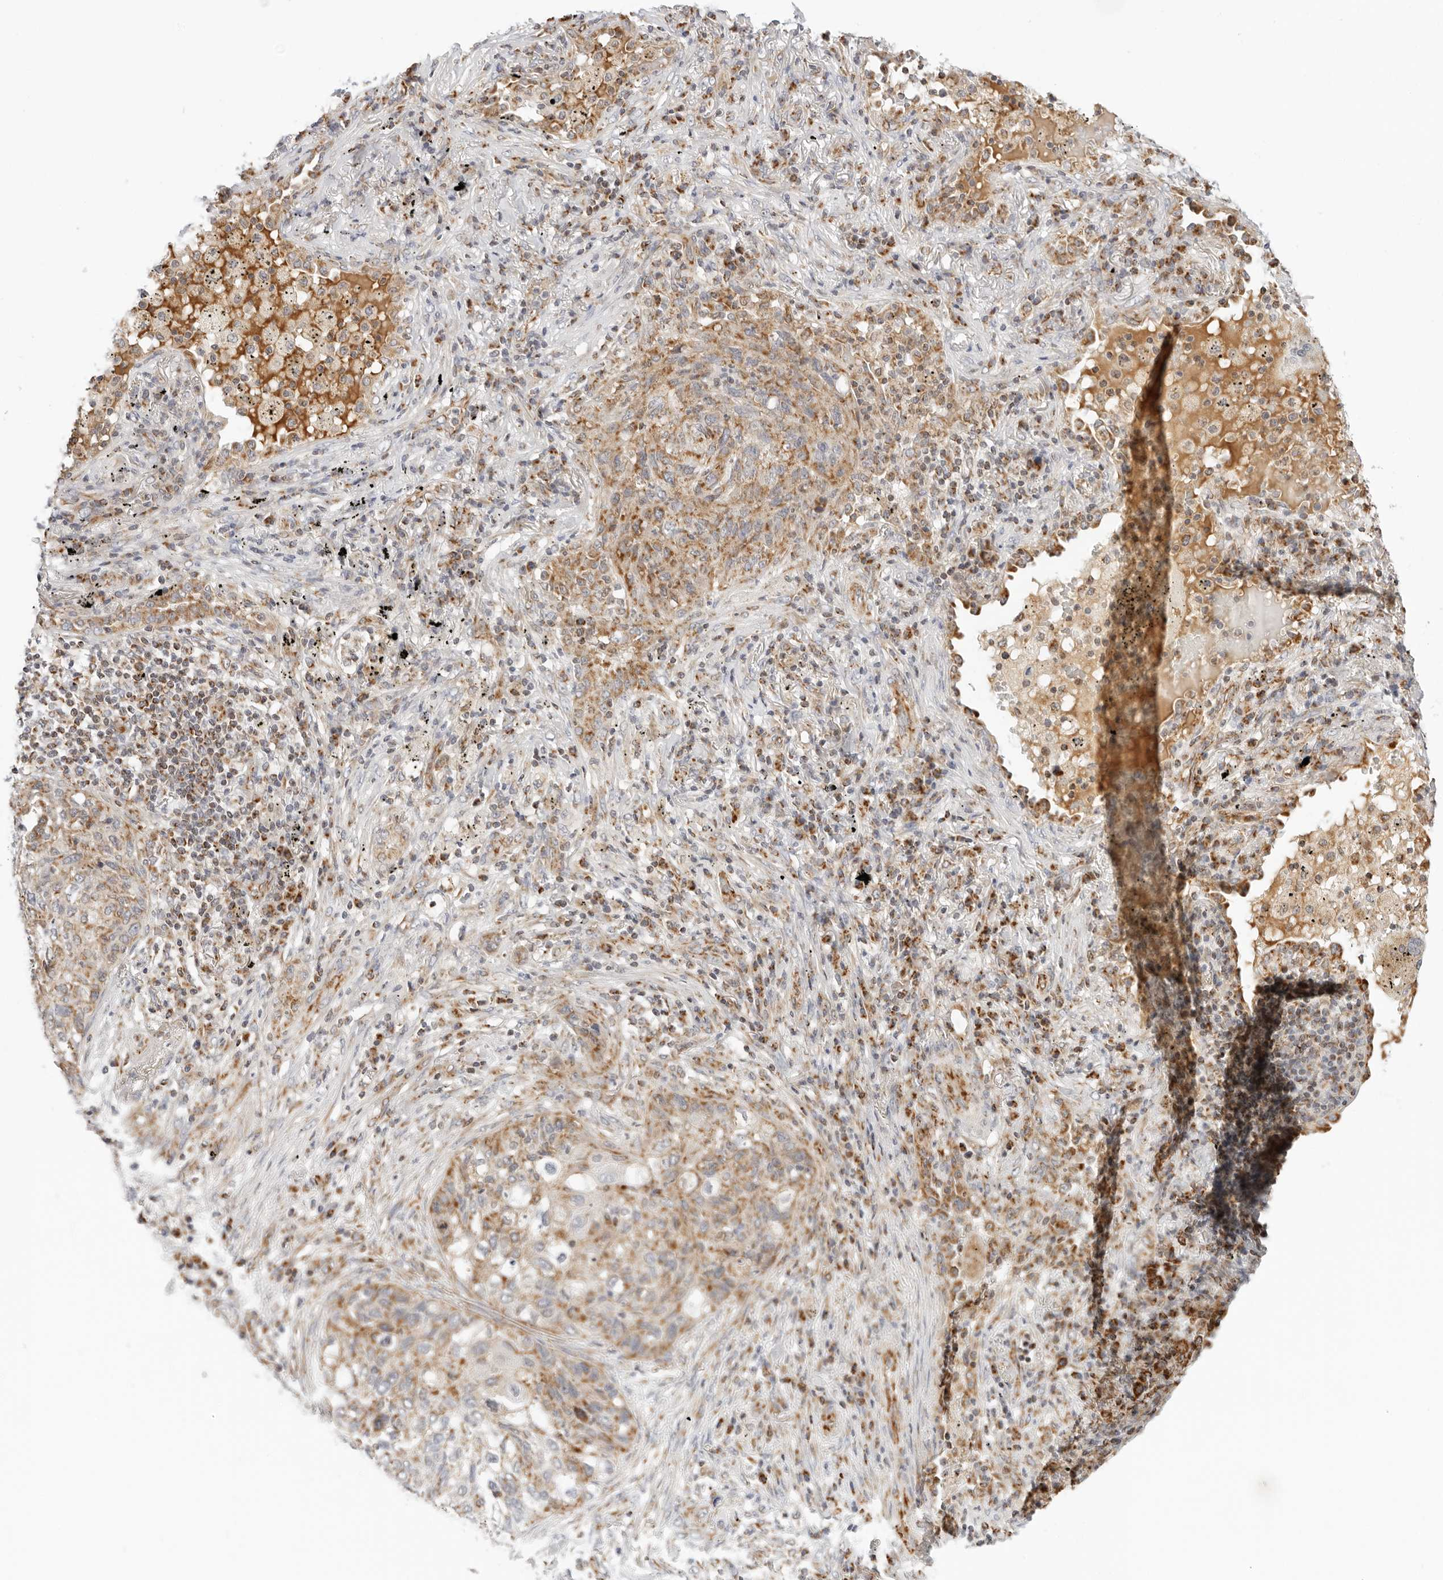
{"staining": {"intensity": "moderate", "quantity": ">75%", "location": "cytoplasmic/membranous"}, "tissue": "lung cancer", "cell_type": "Tumor cells", "image_type": "cancer", "snomed": [{"axis": "morphology", "description": "Squamous cell carcinoma, NOS"}, {"axis": "topography", "description": "Lung"}], "caption": "A histopathology image of human lung cancer stained for a protein displays moderate cytoplasmic/membranous brown staining in tumor cells.", "gene": "RC3H1", "patient": {"sex": "female", "age": 63}}